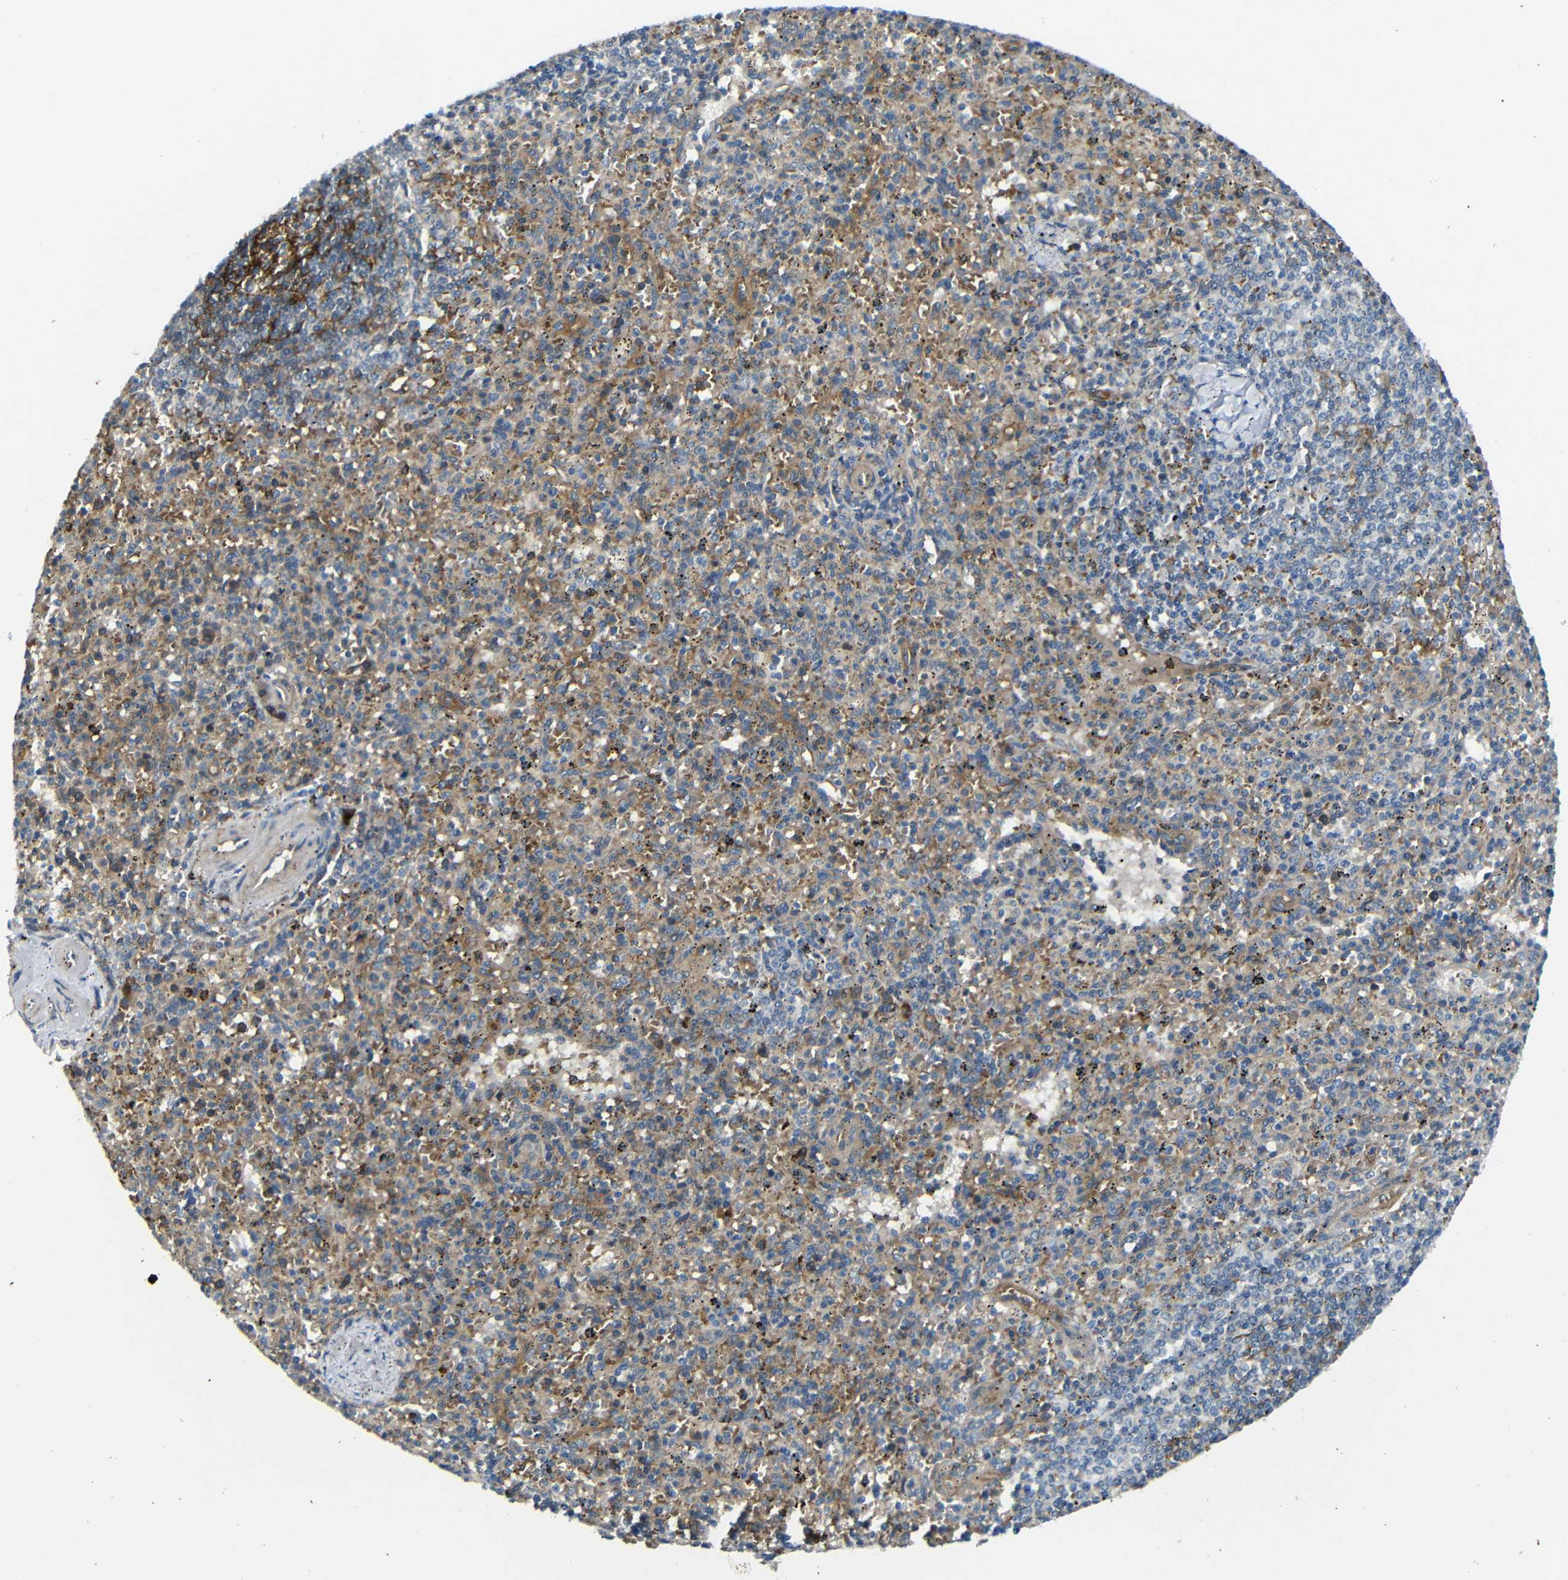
{"staining": {"intensity": "weak", "quantity": ">75%", "location": "cytoplasmic/membranous"}, "tissue": "spleen", "cell_type": "Cells in red pulp", "image_type": "normal", "snomed": [{"axis": "morphology", "description": "Normal tissue, NOS"}, {"axis": "topography", "description": "Spleen"}], "caption": "Cells in red pulp display low levels of weak cytoplasmic/membranous expression in approximately >75% of cells in benign spleen. (DAB (3,3'-diaminobenzidine) = brown stain, brightfield microscopy at high magnification).", "gene": "MYO1B", "patient": {"sex": "male", "age": 72}}